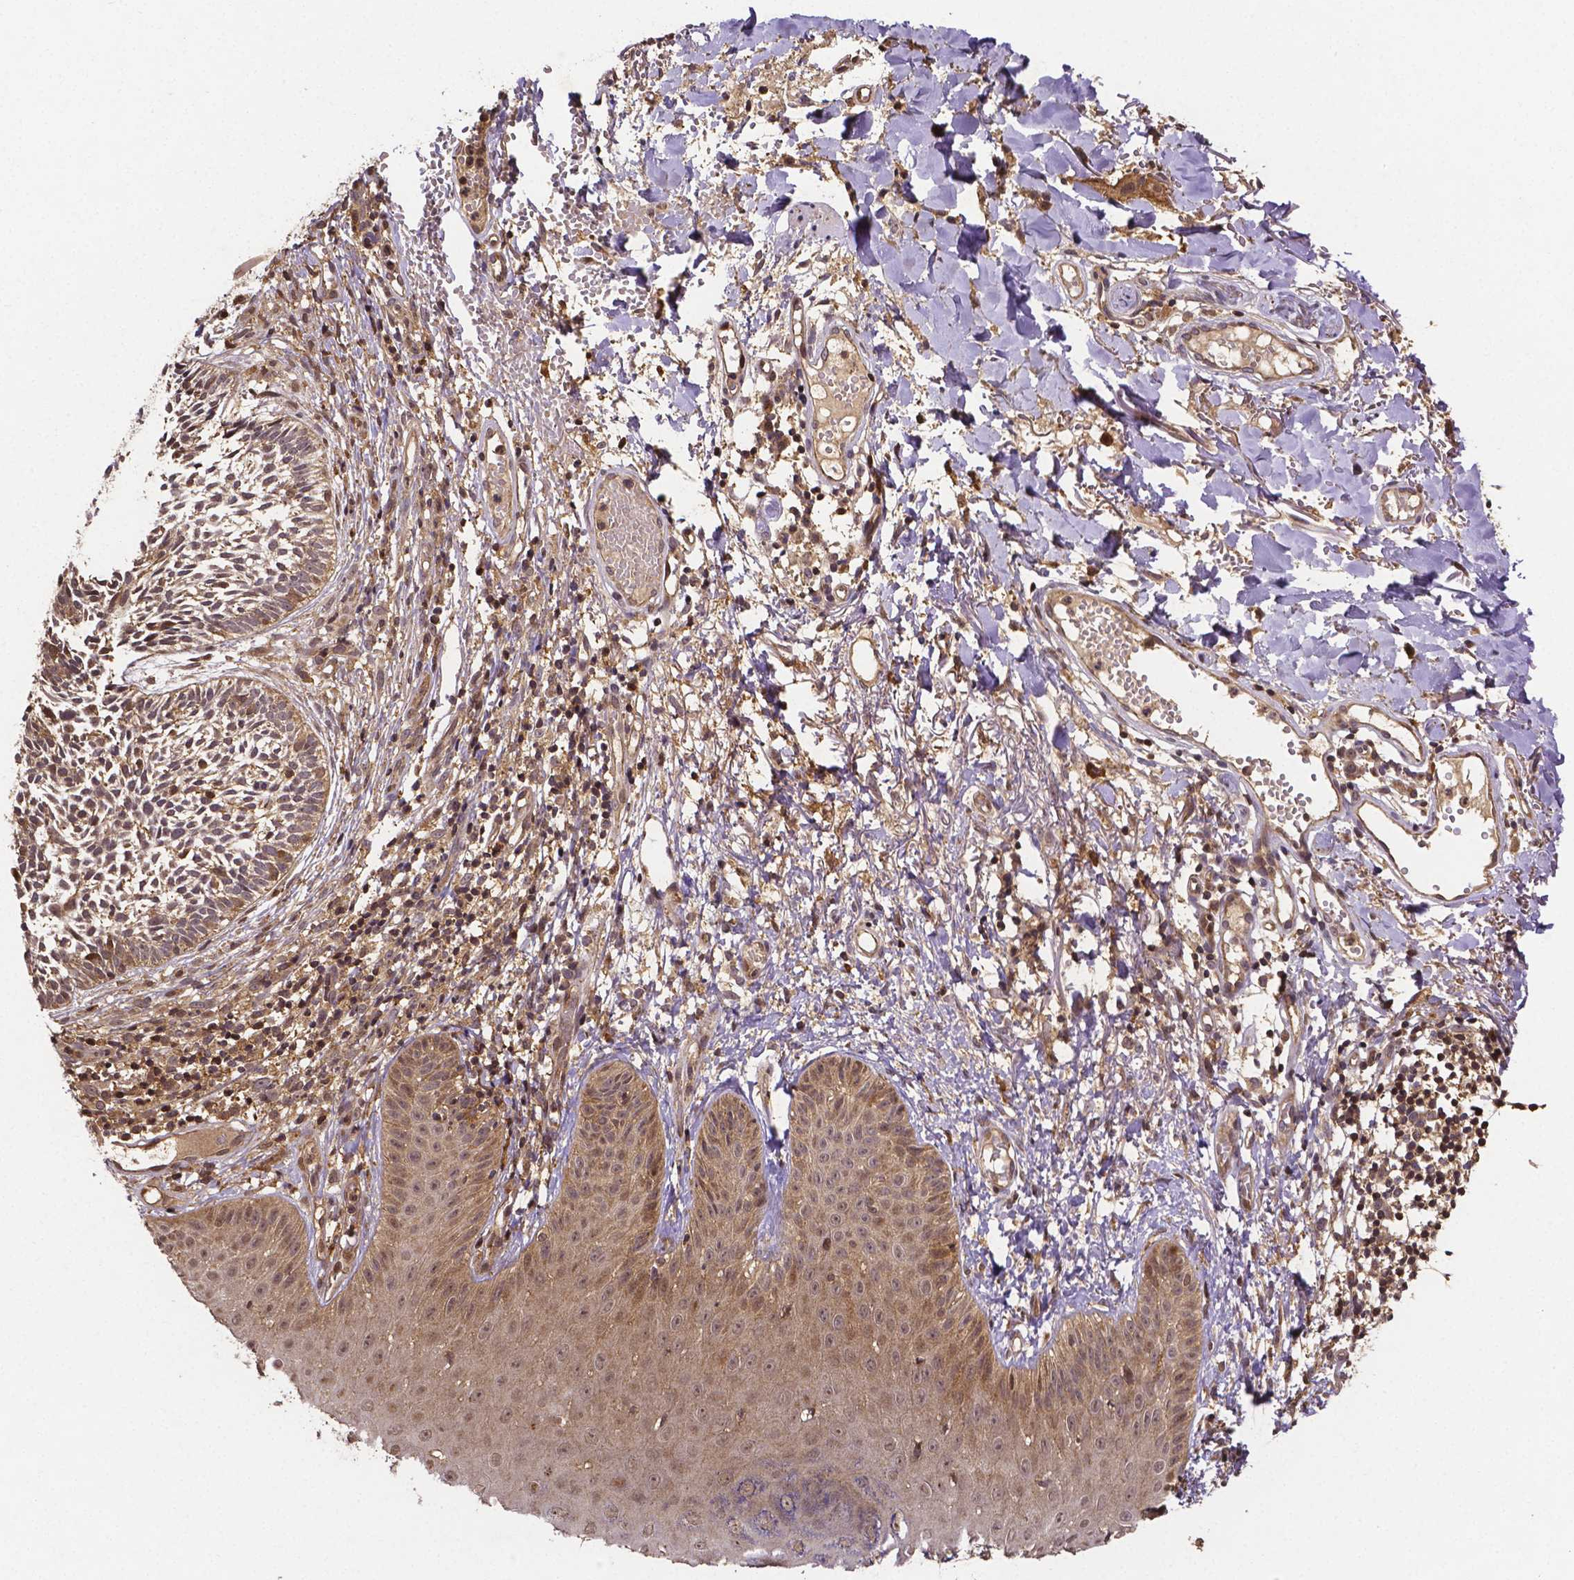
{"staining": {"intensity": "moderate", "quantity": ">75%", "location": "cytoplasmic/membranous"}, "tissue": "skin cancer", "cell_type": "Tumor cells", "image_type": "cancer", "snomed": [{"axis": "morphology", "description": "Basal cell carcinoma"}, {"axis": "topography", "description": "Skin"}], "caption": "Human skin cancer stained with a brown dye reveals moderate cytoplasmic/membranous positive positivity in about >75% of tumor cells.", "gene": "RNF123", "patient": {"sex": "male", "age": 78}}